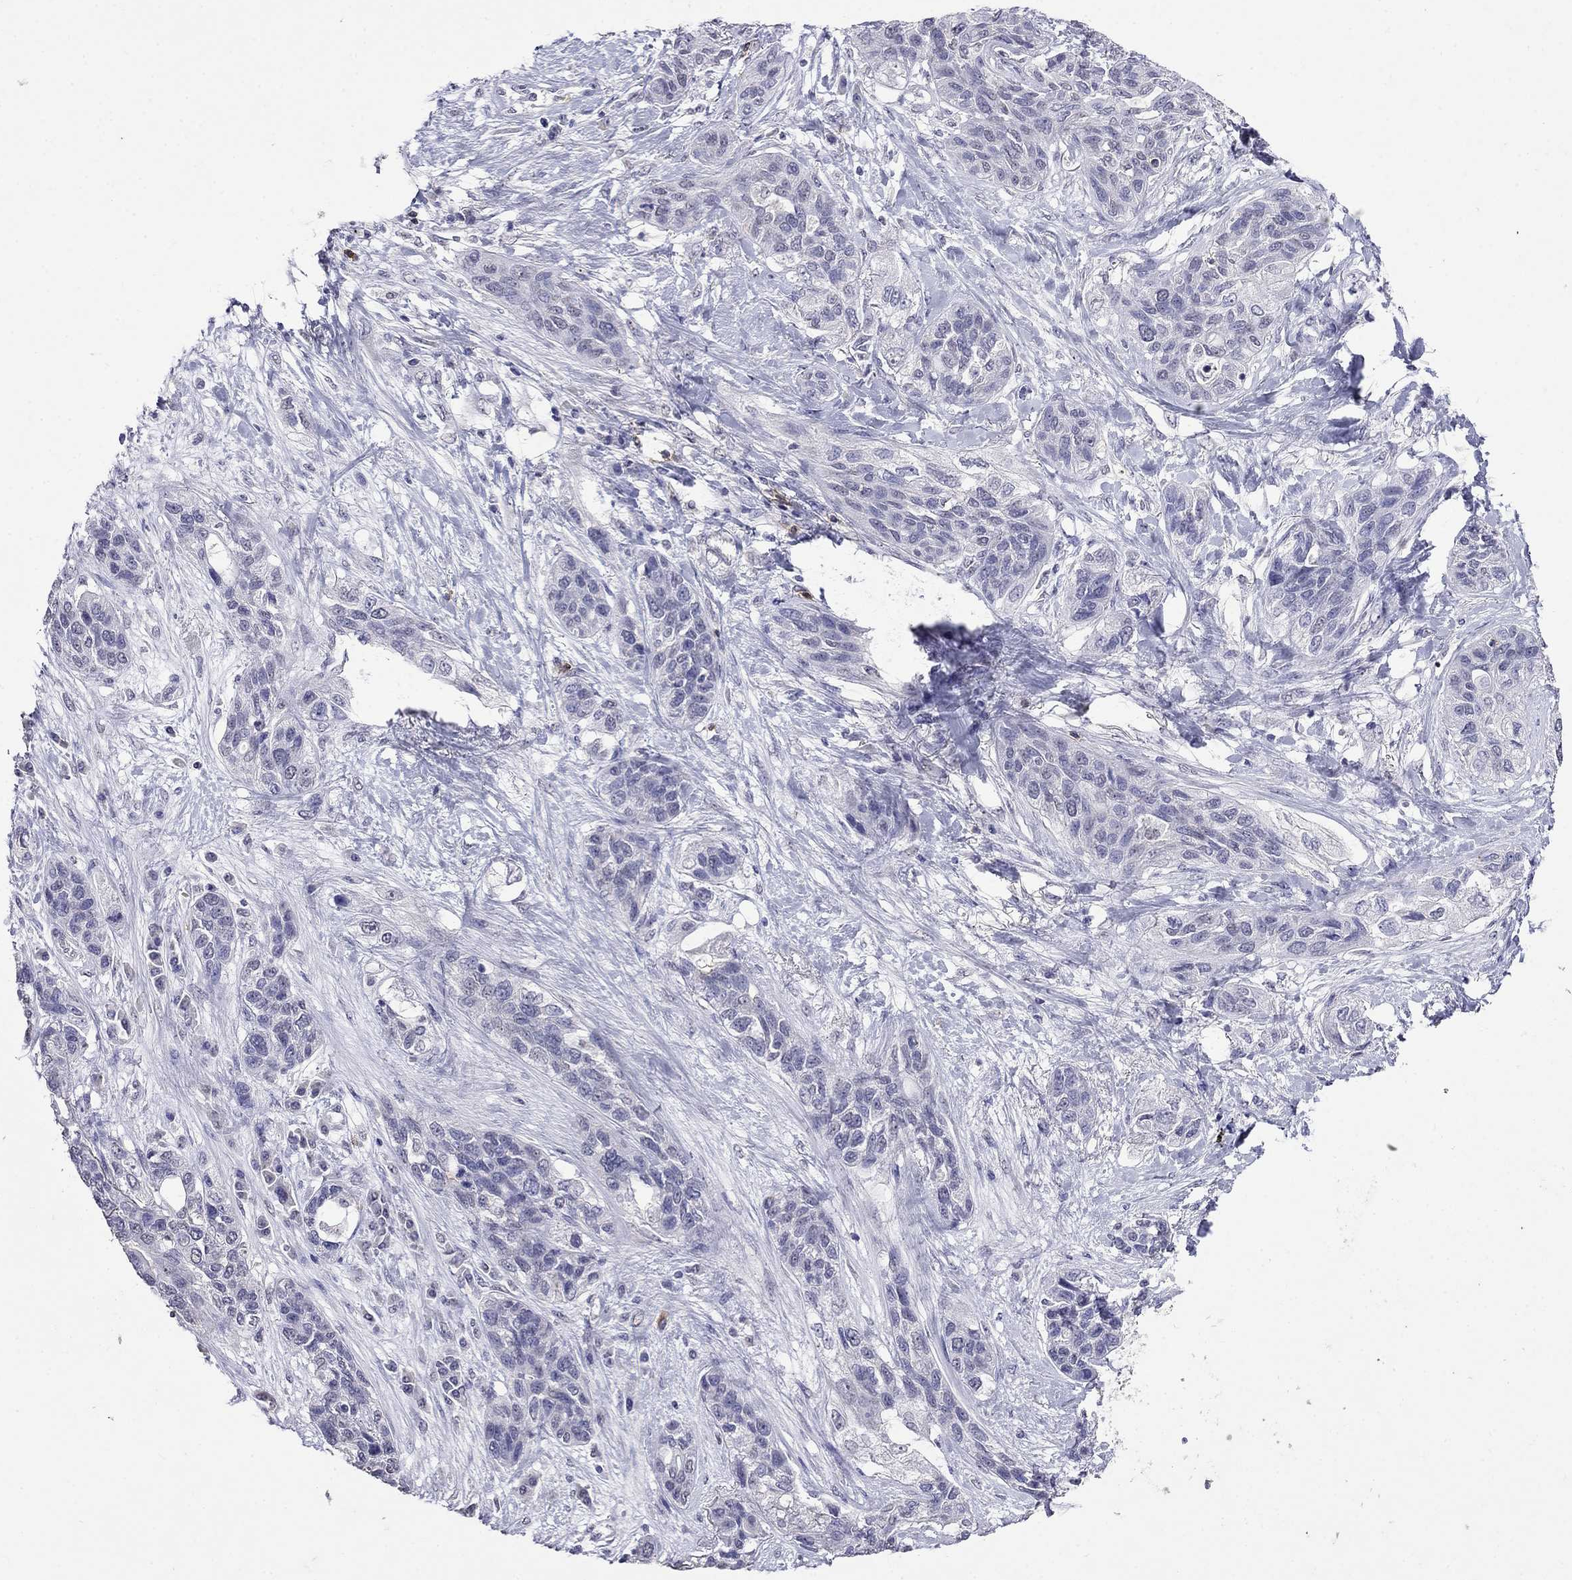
{"staining": {"intensity": "negative", "quantity": "none", "location": "none"}, "tissue": "lung cancer", "cell_type": "Tumor cells", "image_type": "cancer", "snomed": [{"axis": "morphology", "description": "Squamous cell carcinoma, NOS"}, {"axis": "topography", "description": "Lung"}], "caption": "This is an IHC histopathology image of squamous cell carcinoma (lung). There is no positivity in tumor cells.", "gene": "CD8B", "patient": {"sex": "female", "age": 70}}